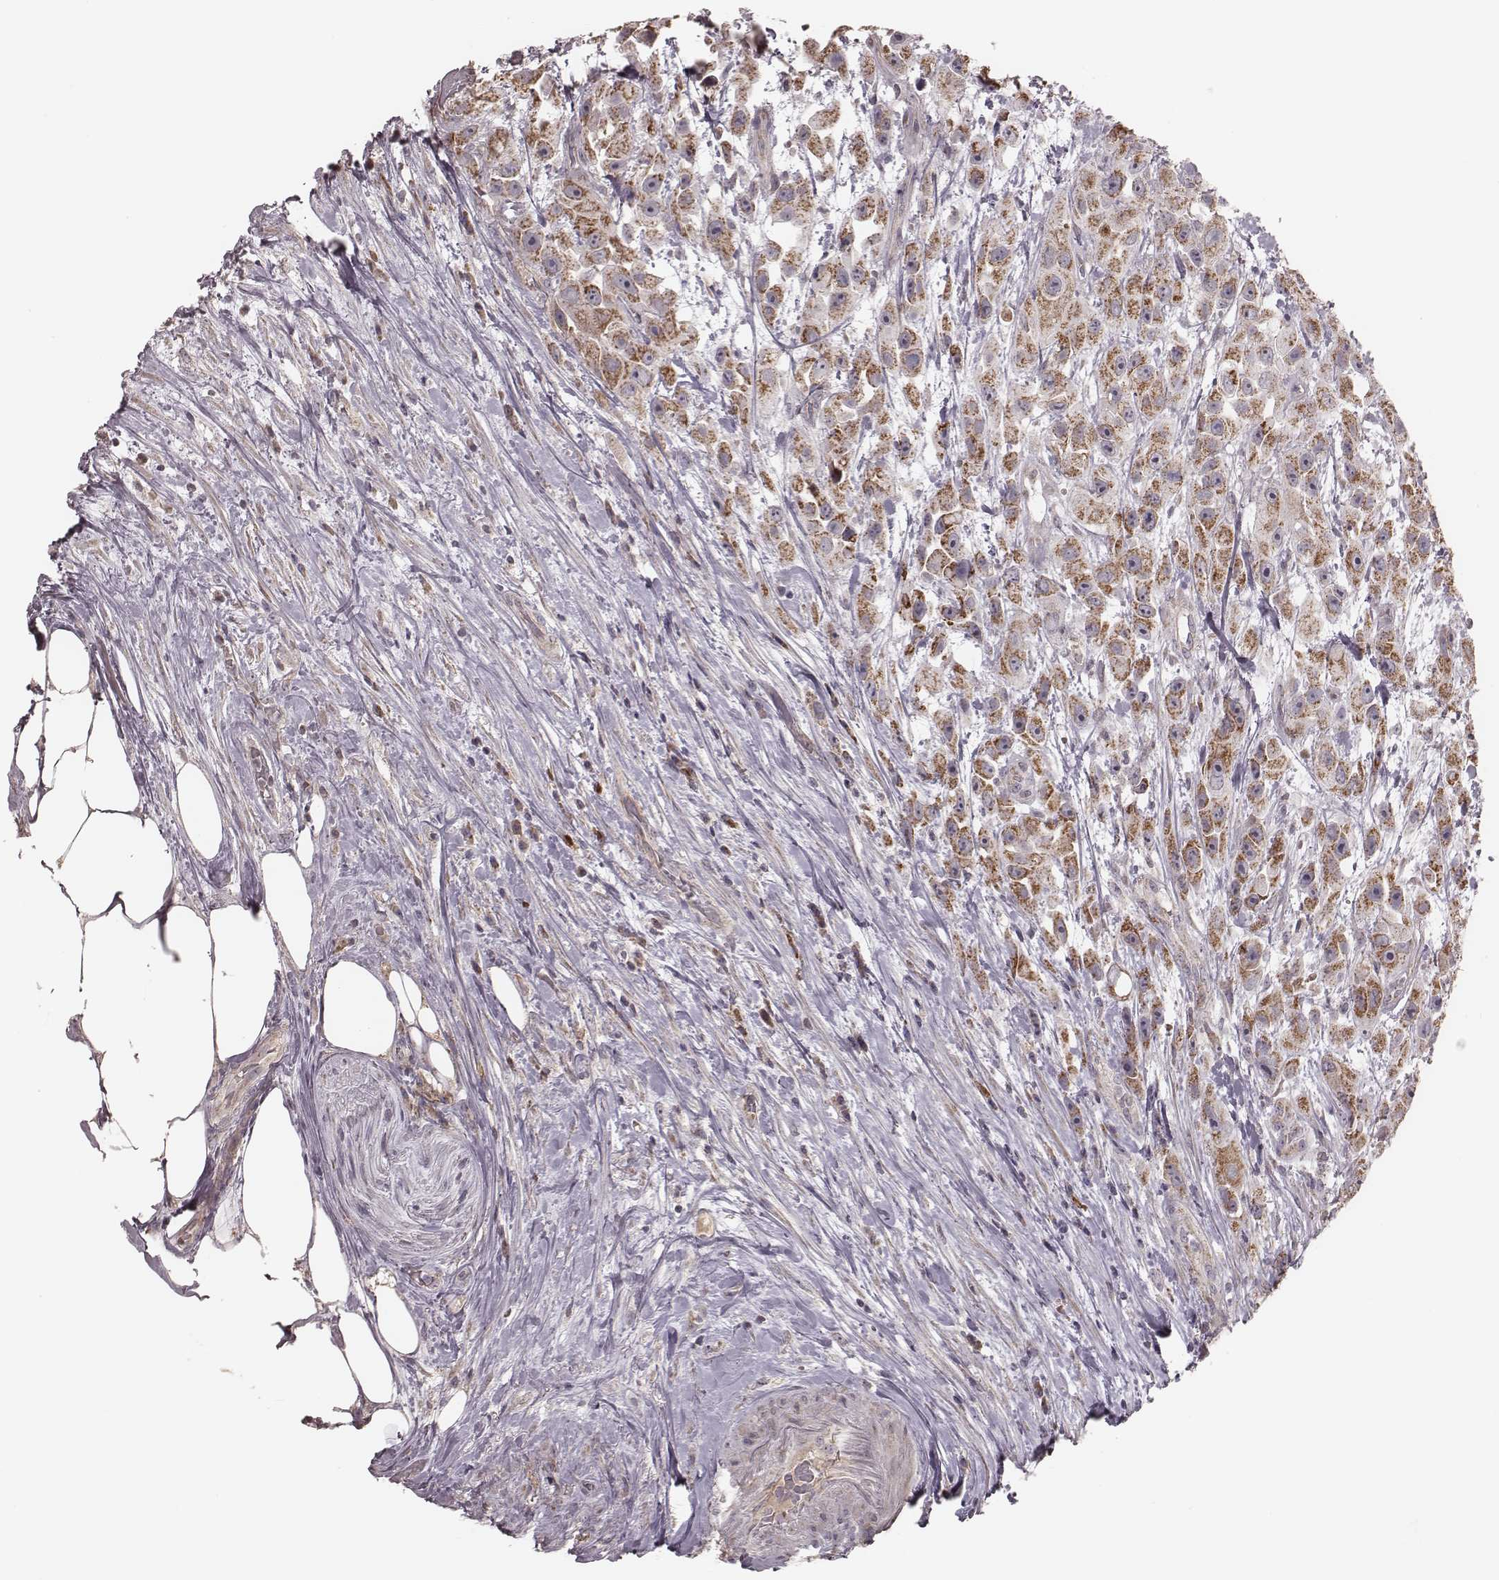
{"staining": {"intensity": "moderate", "quantity": "25%-75%", "location": "cytoplasmic/membranous"}, "tissue": "urothelial cancer", "cell_type": "Tumor cells", "image_type": "cancer", "snomed": [{"axis": "morphology", "description": "Urothelial carcinoma, High grade"}, {"axis": "topography", "description": "Urinary bladder"}], "caption": "Protein analysis of urothelial cancer tissue reveals moderate cytoplasmic/membranous positivity in about 25%-75% of tumor cells. (DAB = brown stain, brightfield microscopy at high magnification).", "gene": "MRPS27", "patient": {"sex": "male", "age": 79}}